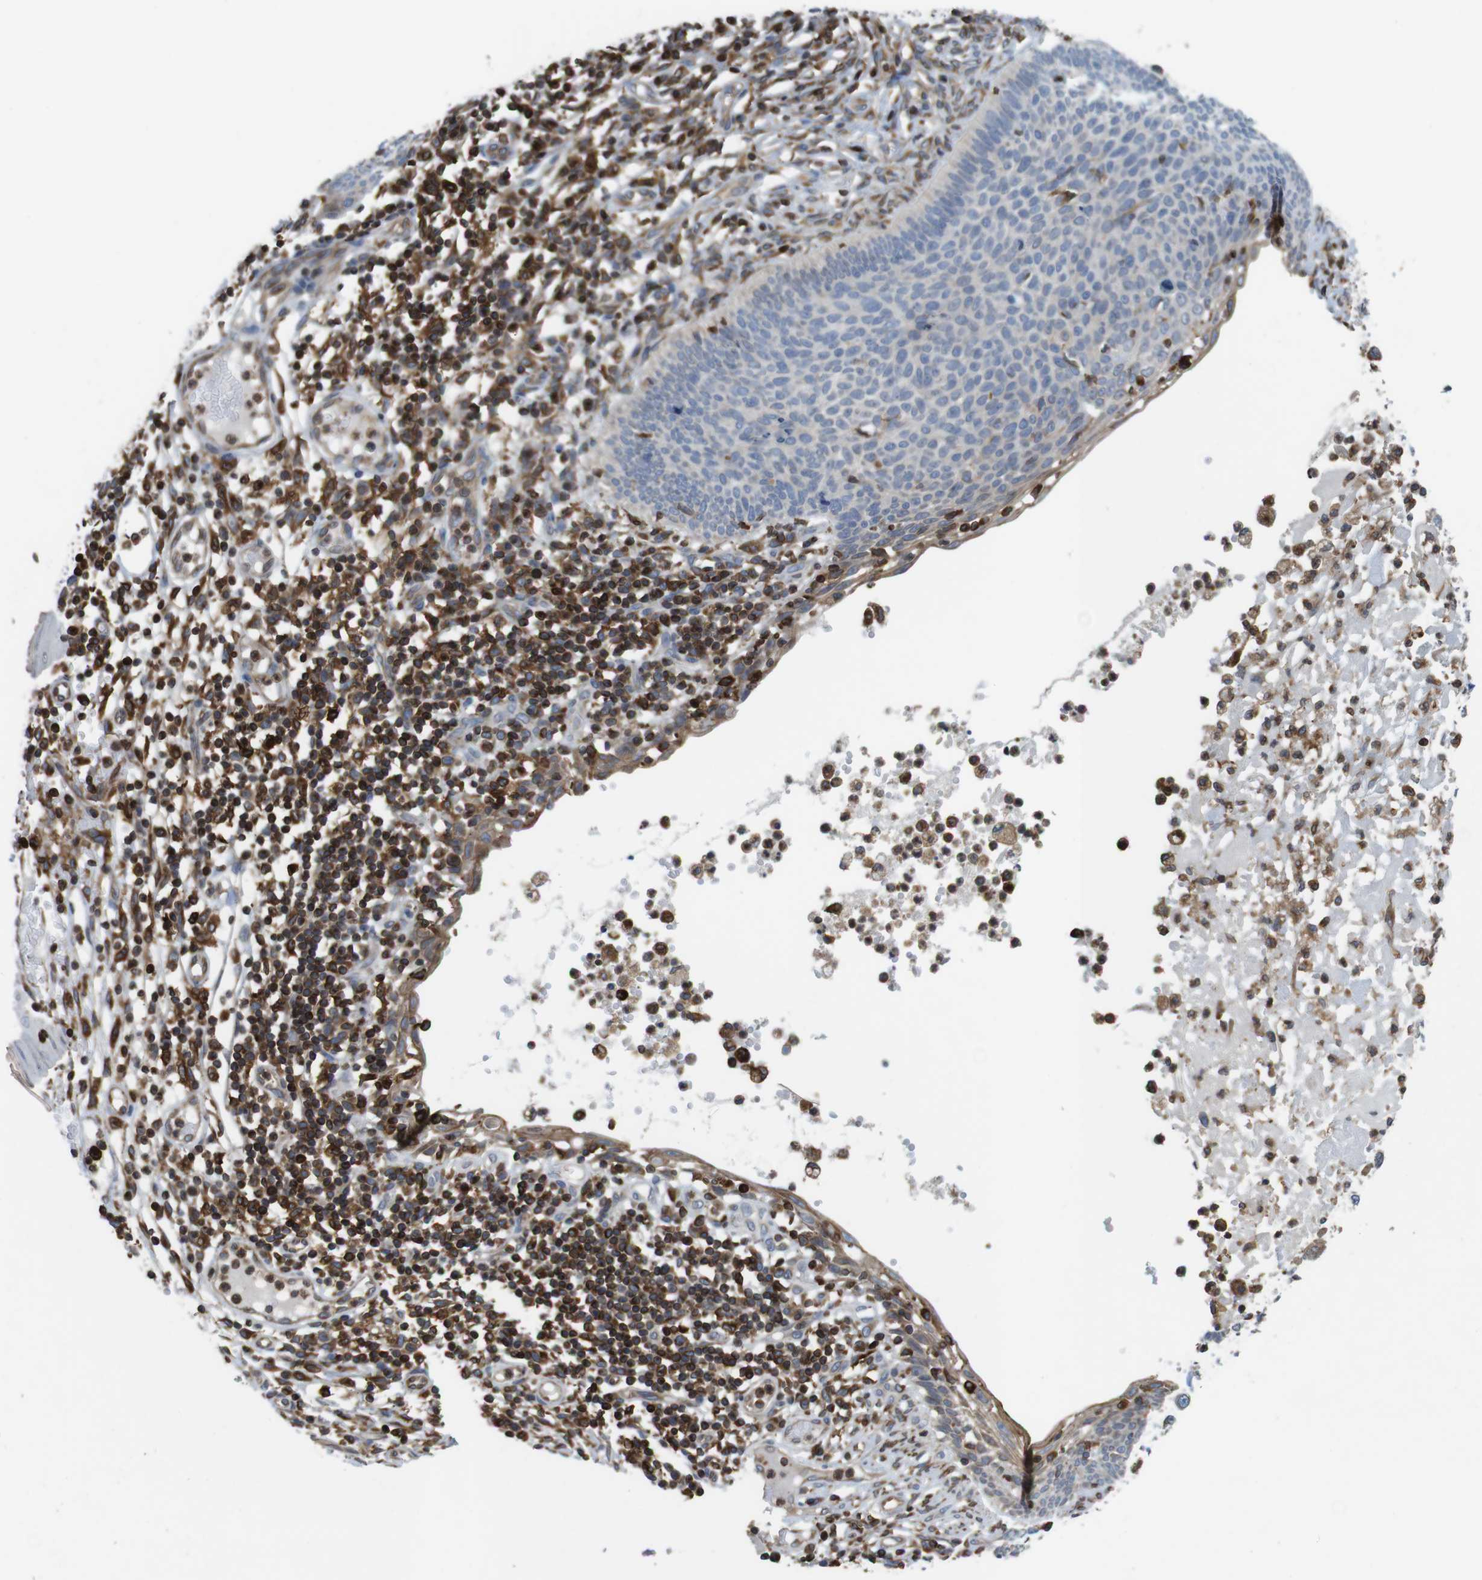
{"staining": {"intensity": "negative", "quantity": "none", "location": "none"}, "tissue": "skin cancer", "cell_type": "Tumor cells", "image_type": "cancer", "snomed": [{"axis": "morphology", "description": "Normal tissue, NOS"}, {"axis": "morphology", "description": "Basal cell carcinoma"}, {"axis": "topography", "description": "Skin"}], "caption": "This is an immunohistochemistry (IHC) micrograph of human skin cancer. There is no expression in tumor cells.", "gene": "ARL6IP5", "patient": {"sex": "male", "age": 87}}